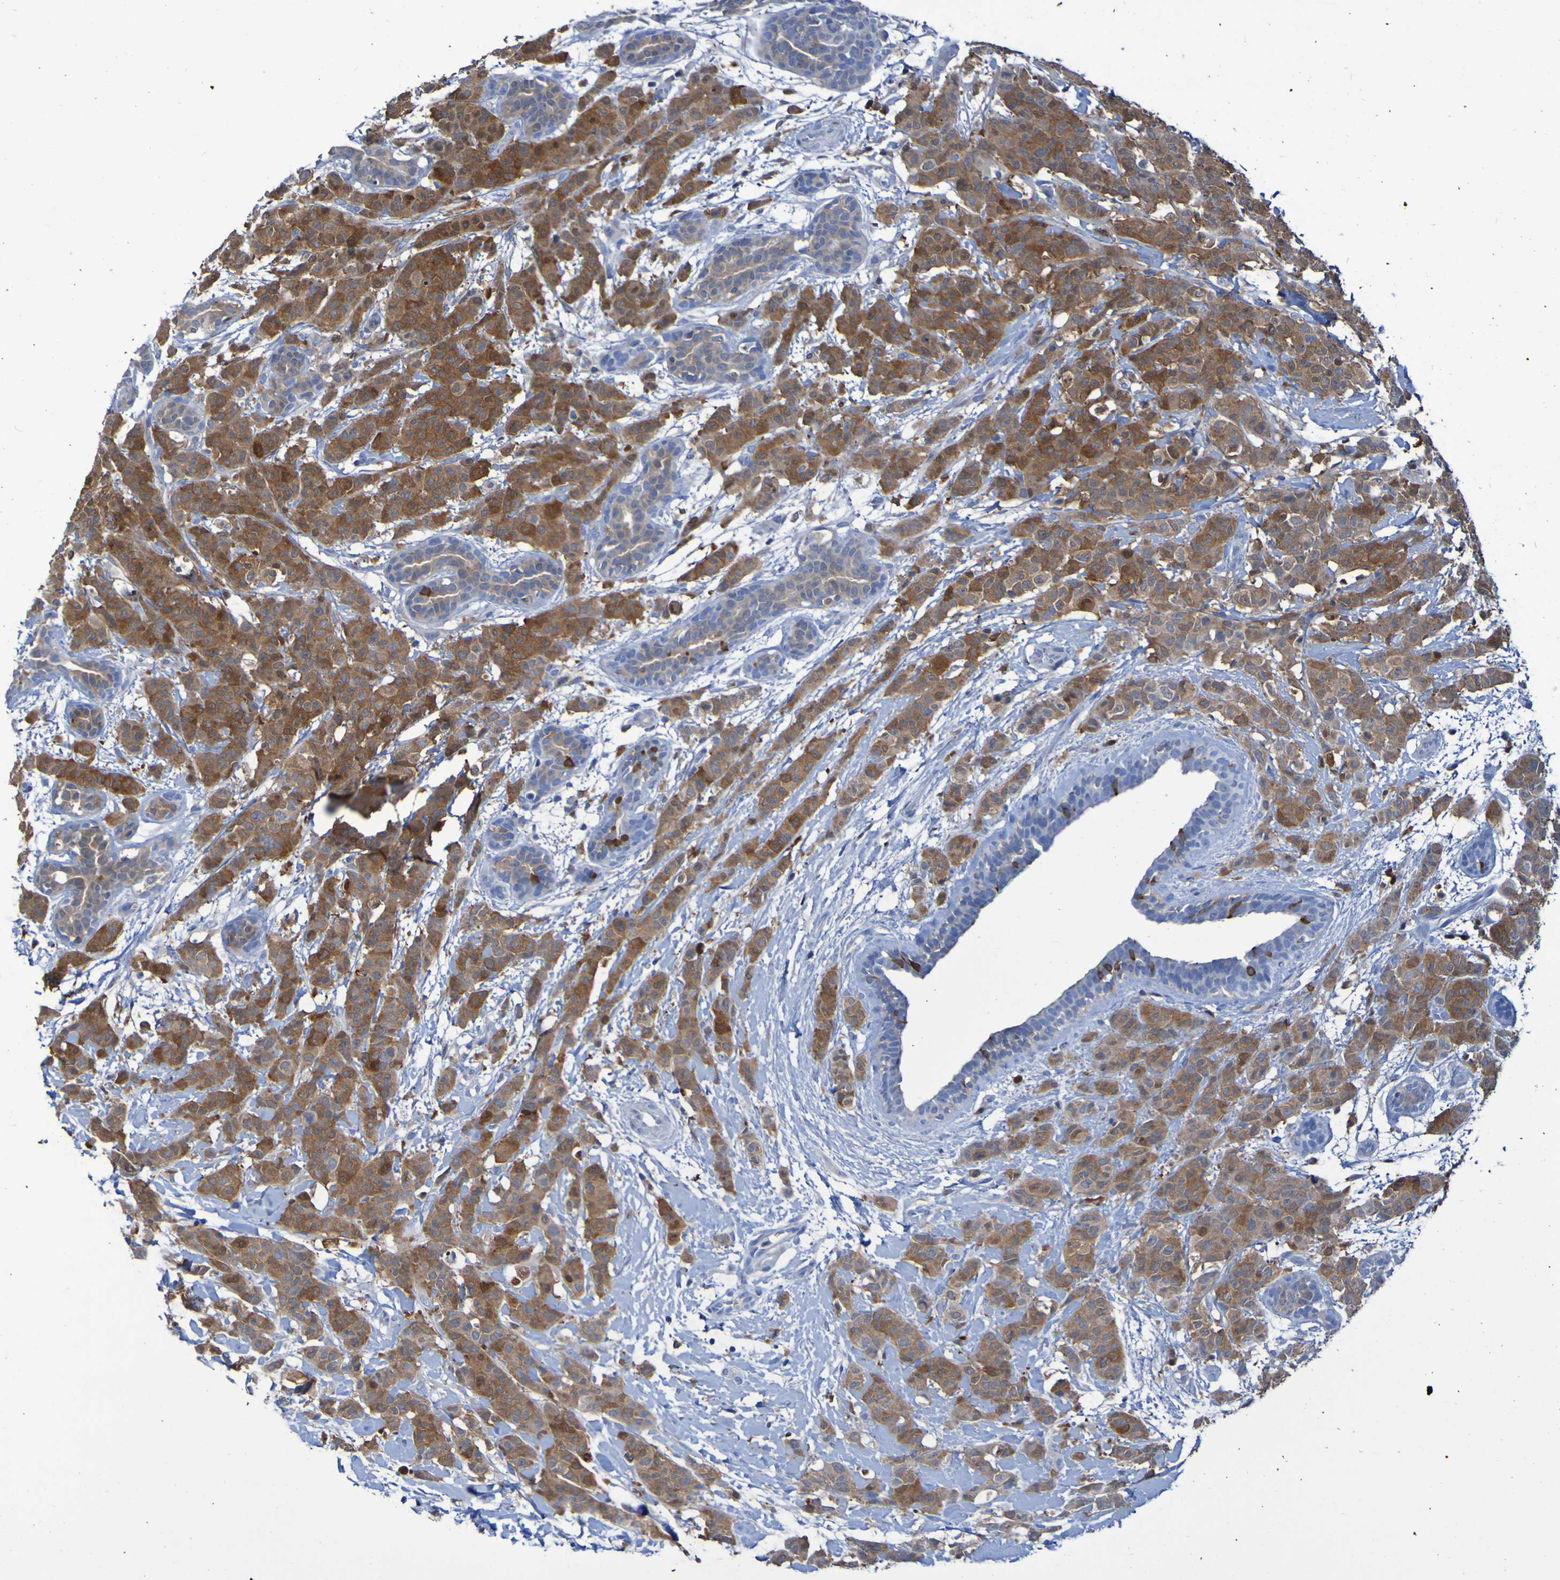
{"staining": {"intensity": "moderate", "quantity": ">75%", "location": "cytoplasmic/membranous"}, "tissue": "breast cancer", "cell_type": "Tumor cells", "image_type": "cancer", "snomed": [{"axis": "morphology", "description": "Normal tissue, NOS"}, {"axis": "morphology", "description": "Duct carcinoma"}, {"axis": "topography", "description": "Breast"}], "caption": "Tumor cells show medium levels of moderate cytoplasmic/membranous staining in about >75% of cells in breast invasive ductal carcinoma.", "gene": "MPPE1", "patient": {"sex": "female", "age": 40}}